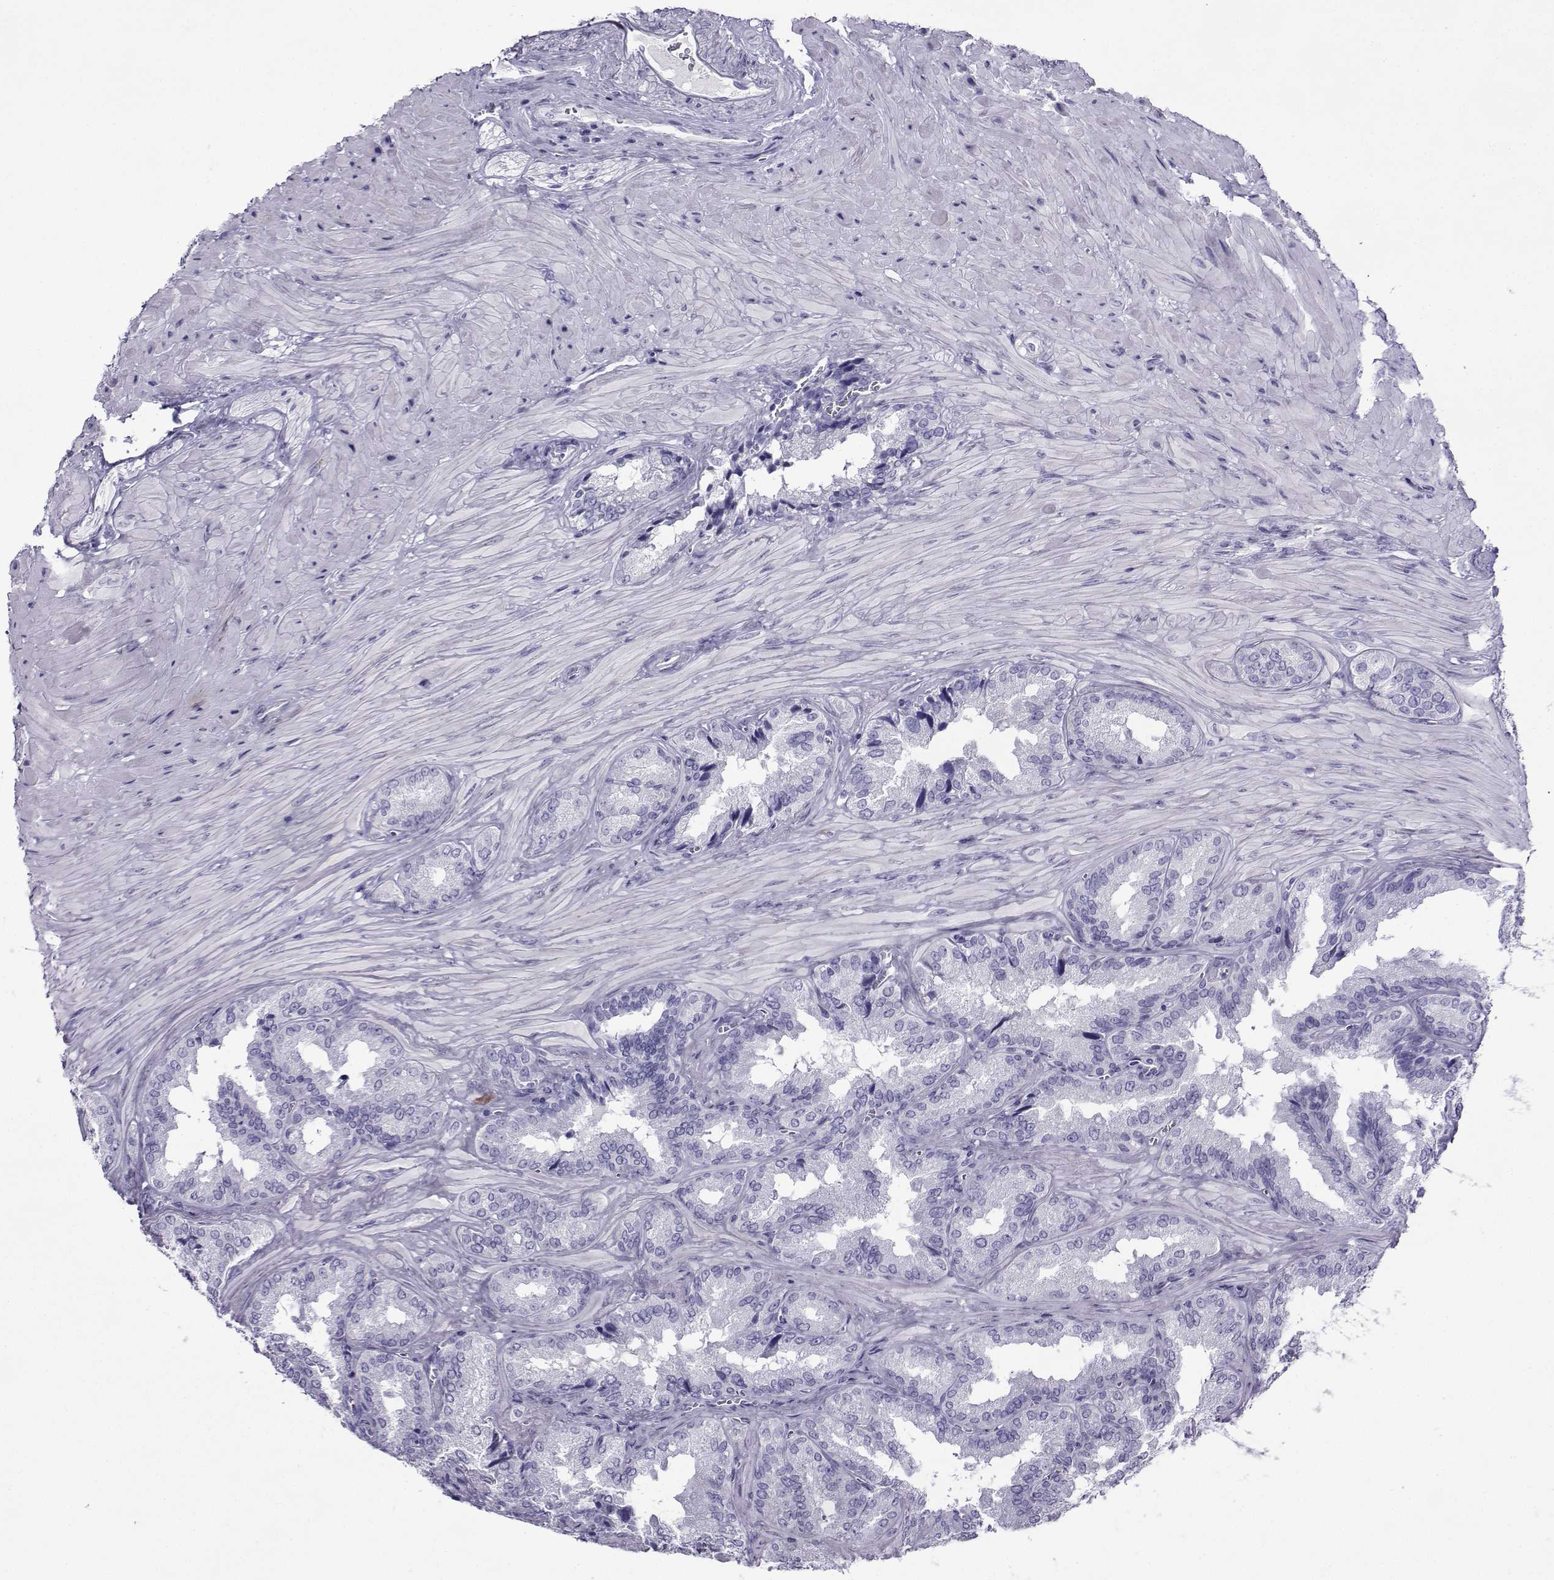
{"staining": {"intensity": "negative", "quantity": "none", "location": "none"}, "tissue": "seminal vesicle", "cell_type": "Glandular cells", "image_type": "normal", "snomed": [{"axis": "morphology", "description": "Normal tissue, NOS"}, {"axis": "topography", "description": "Seminal veicle"}], "caption": "Immunohistochemical staining of benign seminal vesicle reveals no significant staining in glandular cells.", "gene": "CRYBB1", "patient": {"sex": "male", "age": 37}}